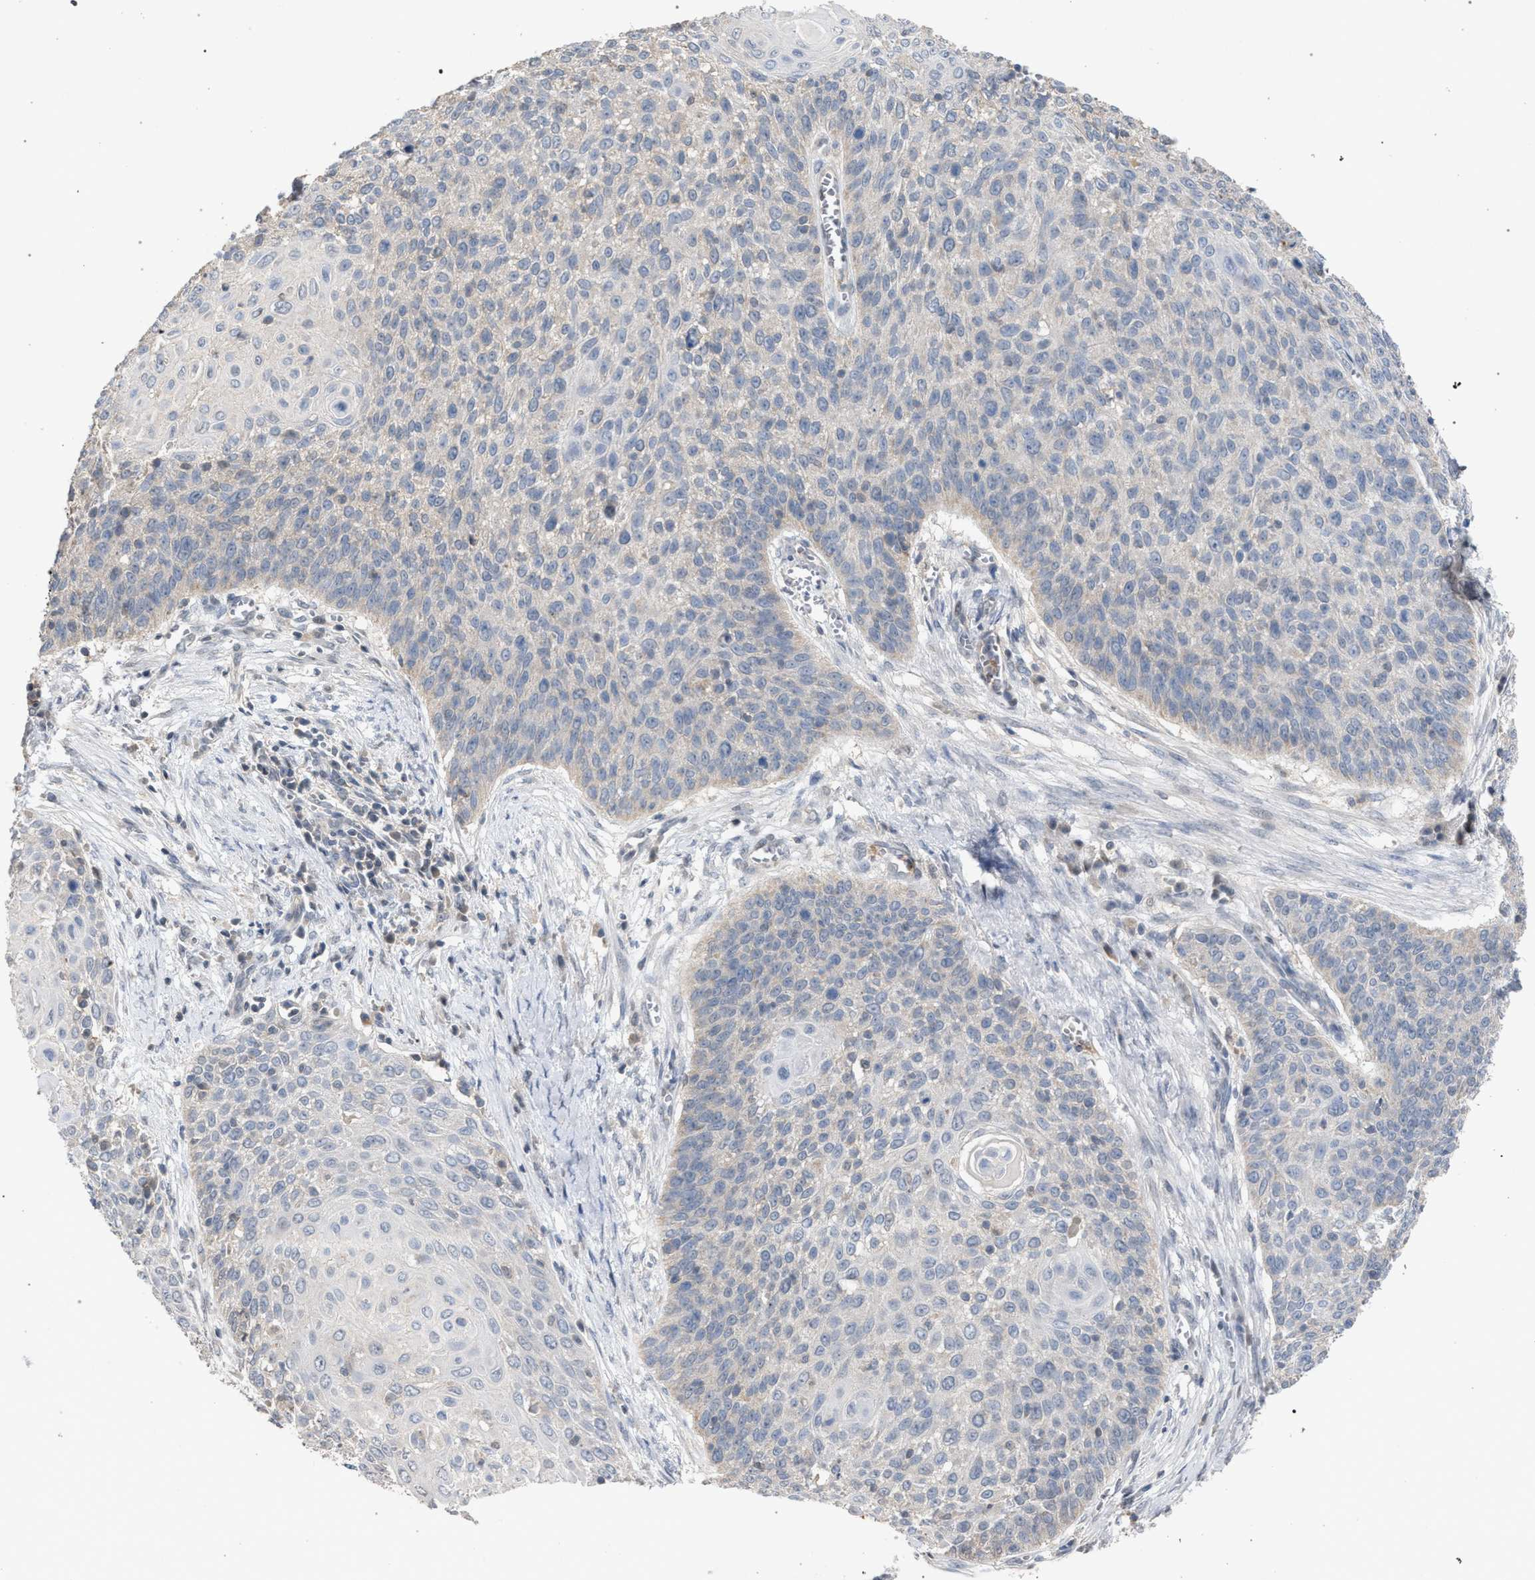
{"staining": {"intensity": "negative", "quantity": "none", "location": "none"}, "tissue": "cervical cancer", "cell_type": "Tumor cells", "image_type": "cancer", "snomed": [{"axis": "morphology", "description": "Squamous cell carcinoma, NOS"}, {"axis": "topography", "description": "Cervix"}], "caption": "High power microscopy image of an IHC histopathology image of cervical cancer (squamous cell carcinoma), revealing no significant positivity in tumor cells. (IHC, brightfield microscopy, high magnification).", "gene": "TECPR1", "patient": {"sex": "female", "age": 39}}